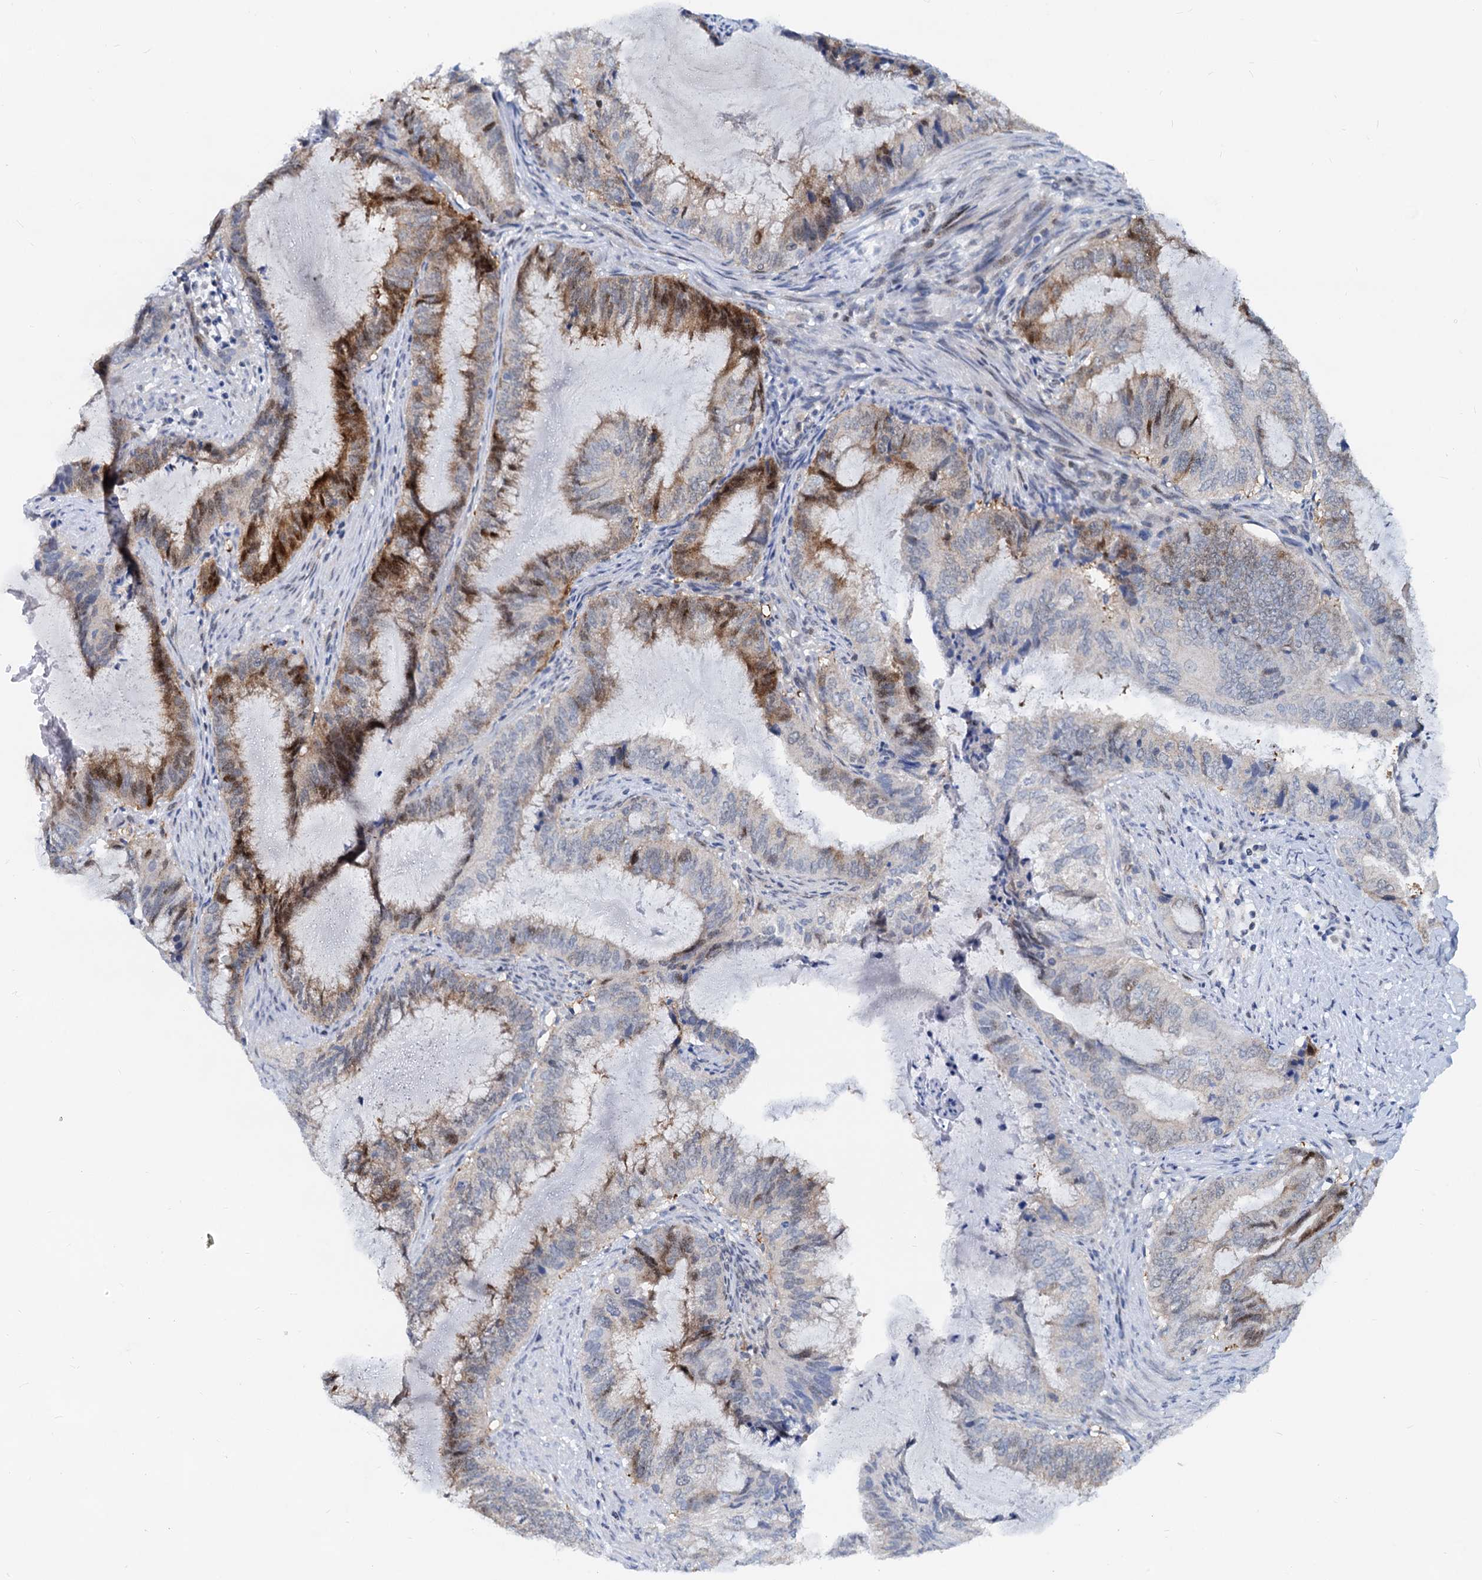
{"staining": {"intensity": "strong", "quantity": "<25%", "location": "cytoplasmic/membranous,nuclear"}, "tissue": "endometrial cancer", "cell_type": "Tumor cells", "image_type": "cancer", "snomed": [{"axis": "morphology", "description": "Adenocarcinoma, NOS"}, {"axis": "topography", "description": "Endometrium"}], "caption": "The histopathology image reveals staining of endometrial cancer (adenocarcinoma), revealing strong cytoplasmic/membranous and nuclear protein expression (brown color) within tumor cells. The protein of interest is shown in brown color, while the nuclei are stained blue.", "gene": "PTGES3", "patient": {"sex": "female", "age": 51}}